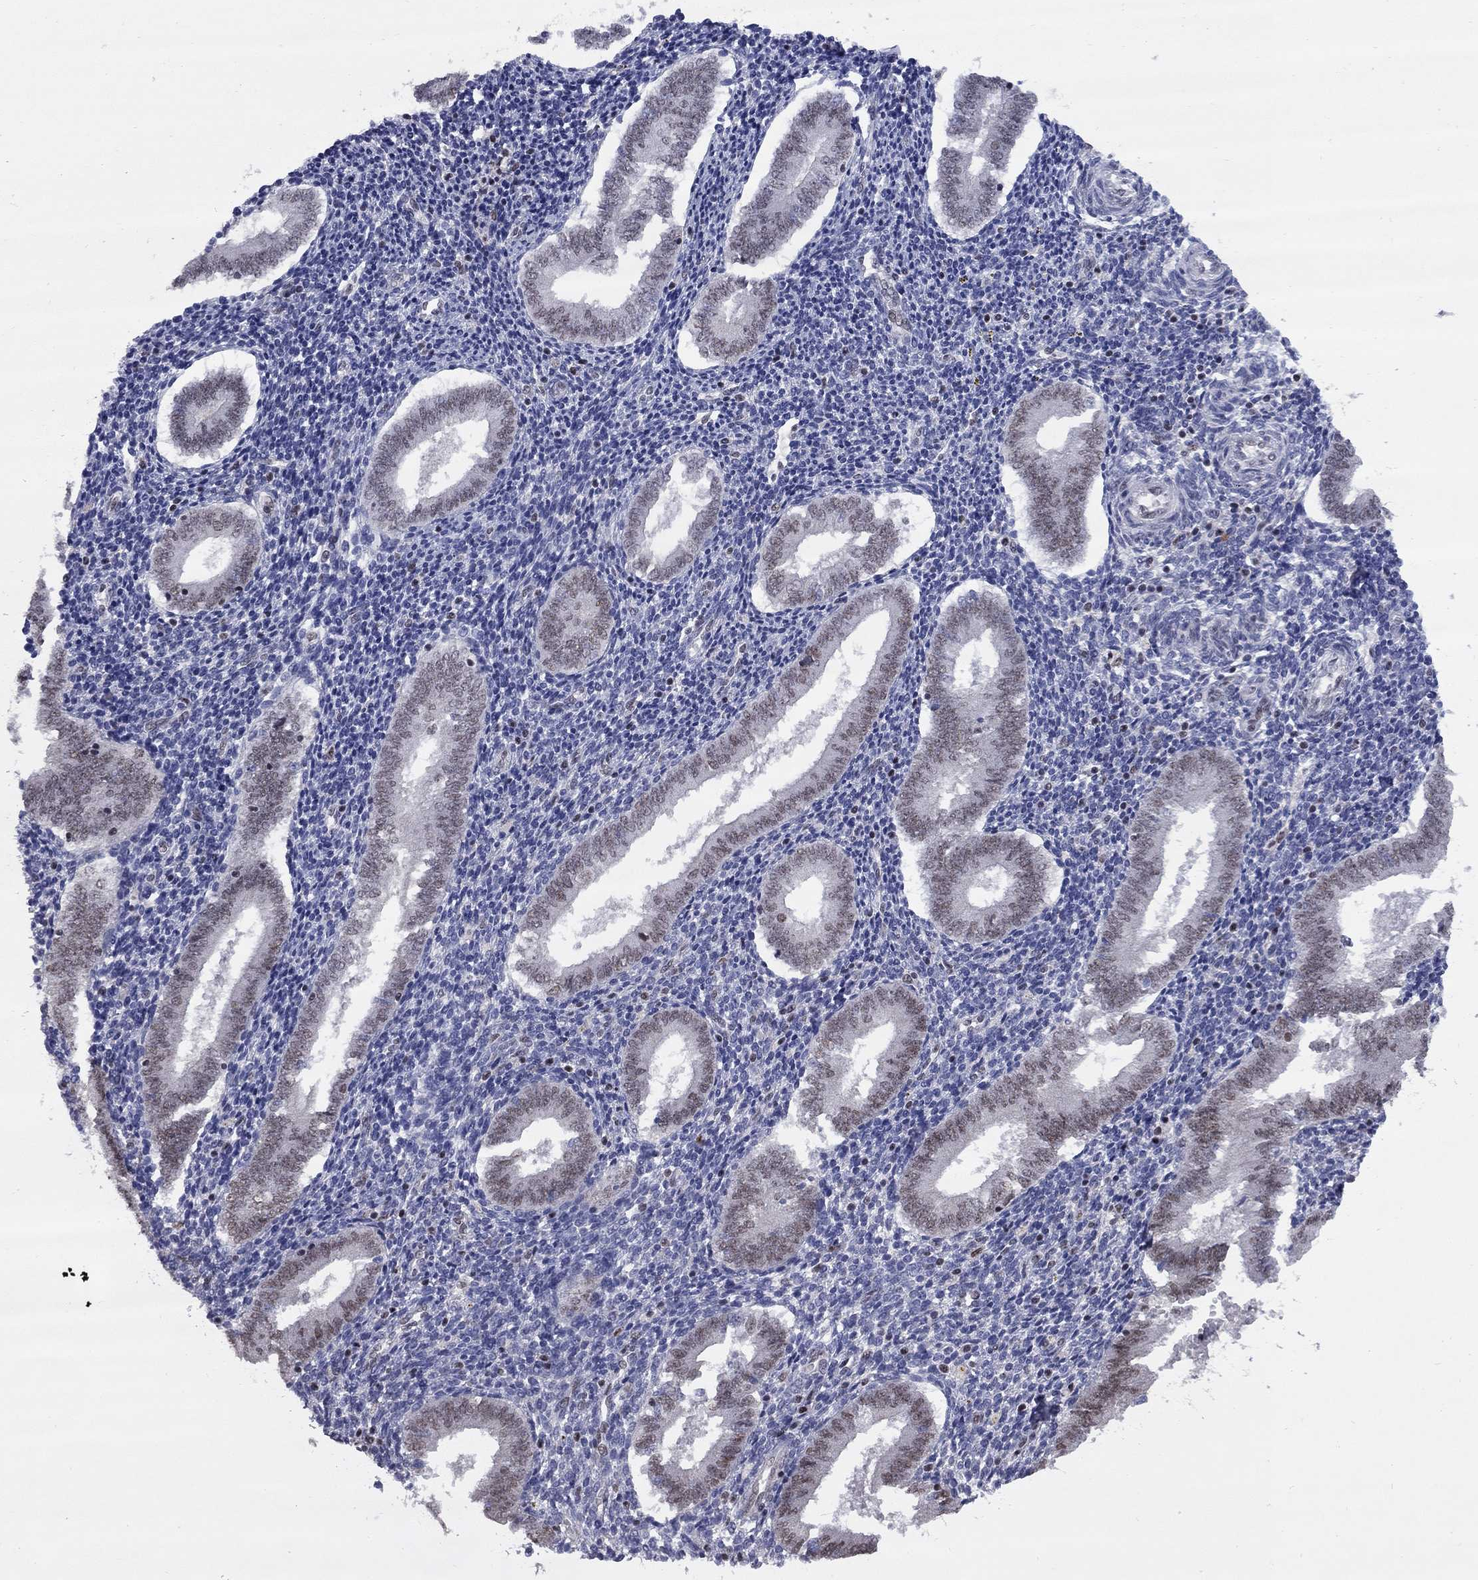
{"staining": {"intensity": "negative", "quantity": "none", "location": "none"}, "tissue": "endometrium", "cell_type": "Cells in endometrial stroma", "image_type": "normal", "snomed": [{"axis": "morphology", "description": "Normal tissue, NOS"}, {"axis": "topography", "description": "Endometrium"}], "caption": "The histopathology image reveals no significant positivity in cells in endometrial stroma of endometrium. The staining was performed using DAB to visualize the protein expression in brown, while the nuclei were stained in blue with hematoxylin (Magnification: 20x).", "gene": "TAF9", "patient": {"sex": "female", "age": 25}}